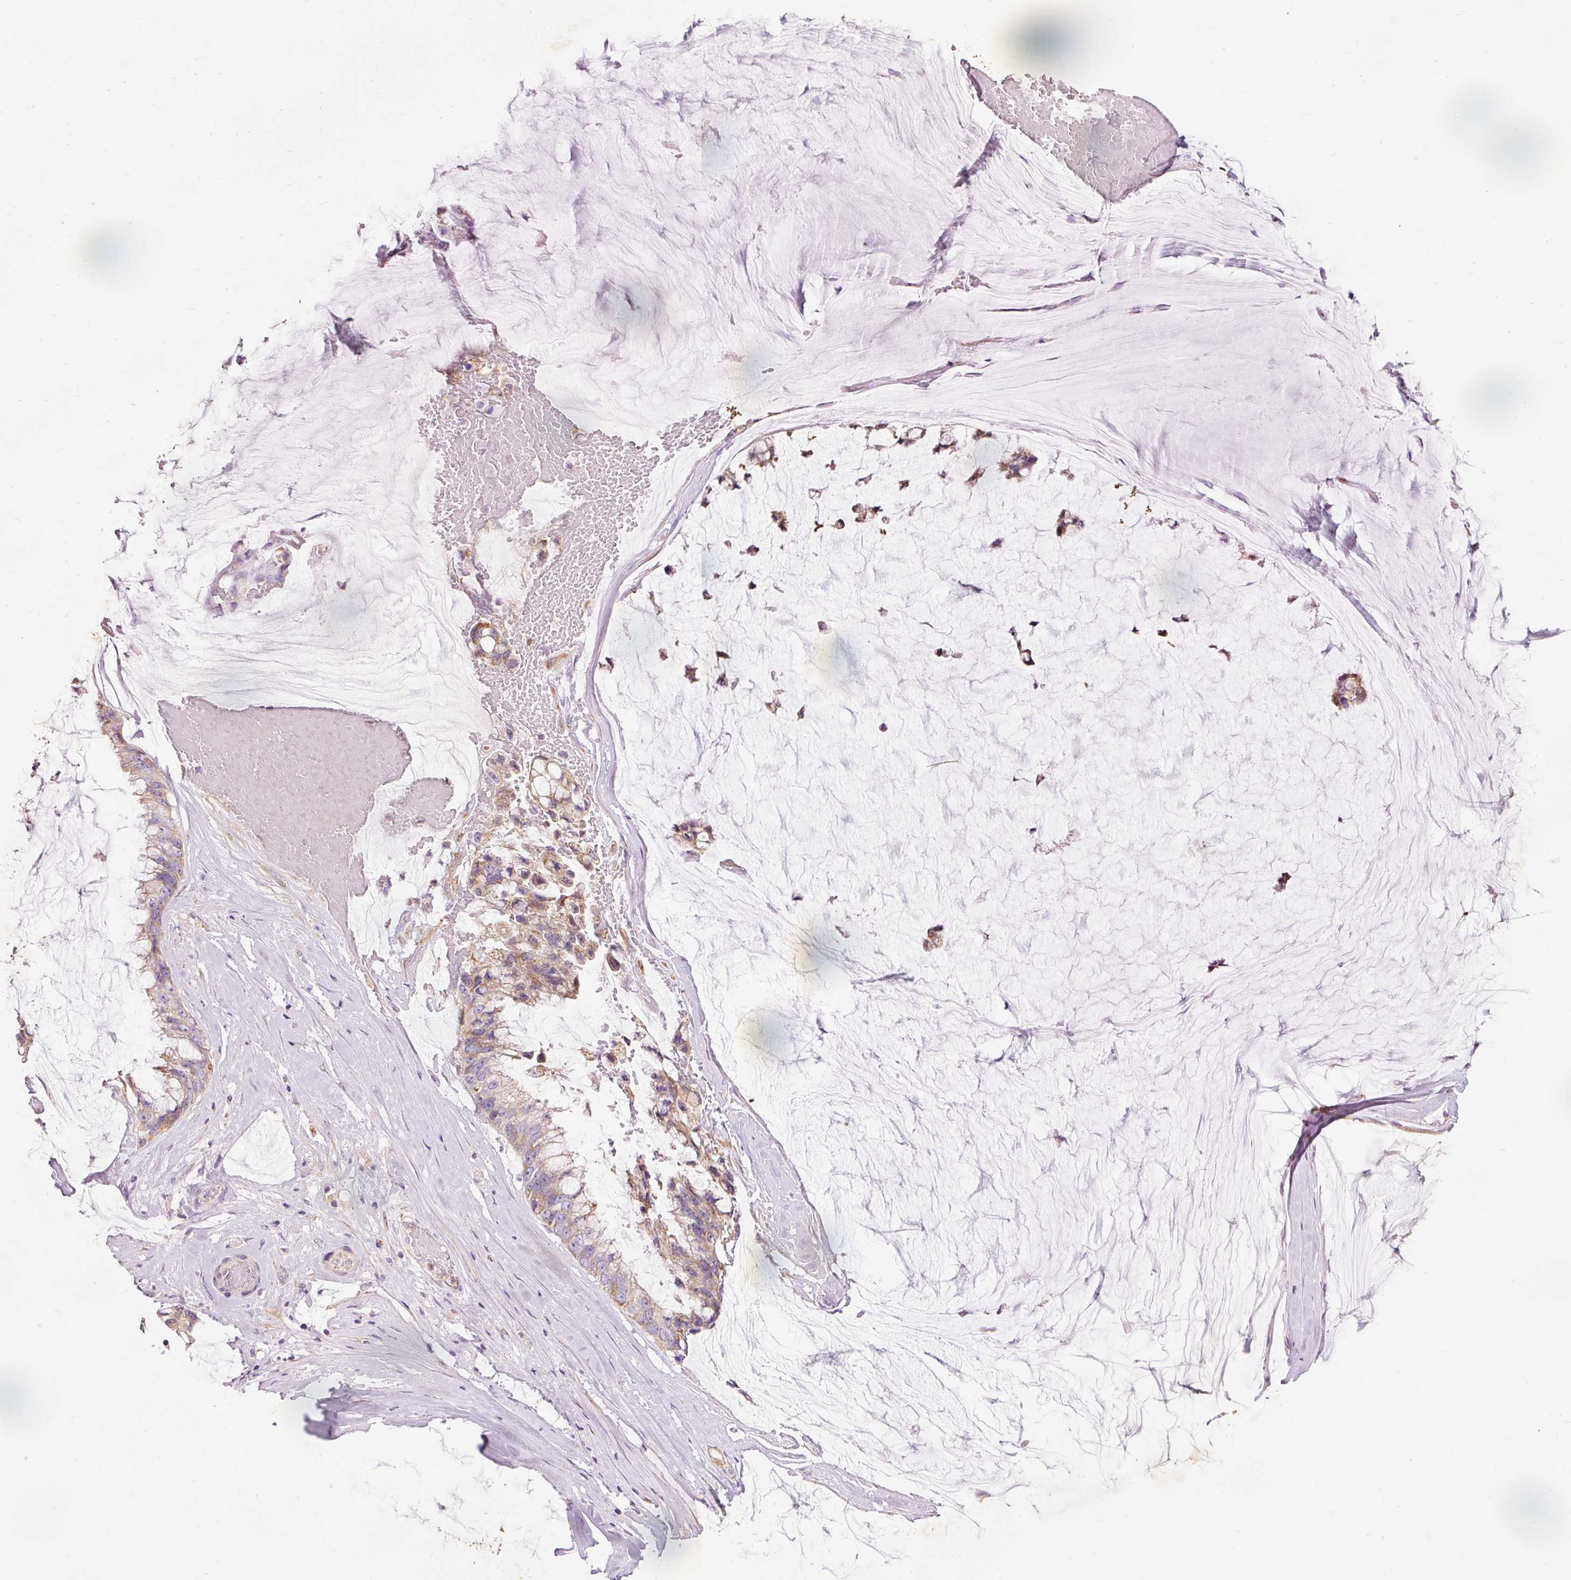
{"staining": {"intensity": "moderate", "quantity": "25%-75%", "location": "cytoplasmic/membranous"}, "tissue": "ovarian cancer", "cell_type": "Tumor cells", "image_type": "cancer", "snomed": [{"axis": "morphology", "description": "Cystadenocarcinoma, mucinous, NOS"}, {"axis": "topography", "description": "Ovary"}], "caption": "Moderate cytoplasmic/membranous staining is seen in approximately 25%-75% of tumor cells in ovarian cancer (mucinous cystadenocarcinoma).", "gene": "PRDX5", "patient": {"sex": "female", "age": 39}}